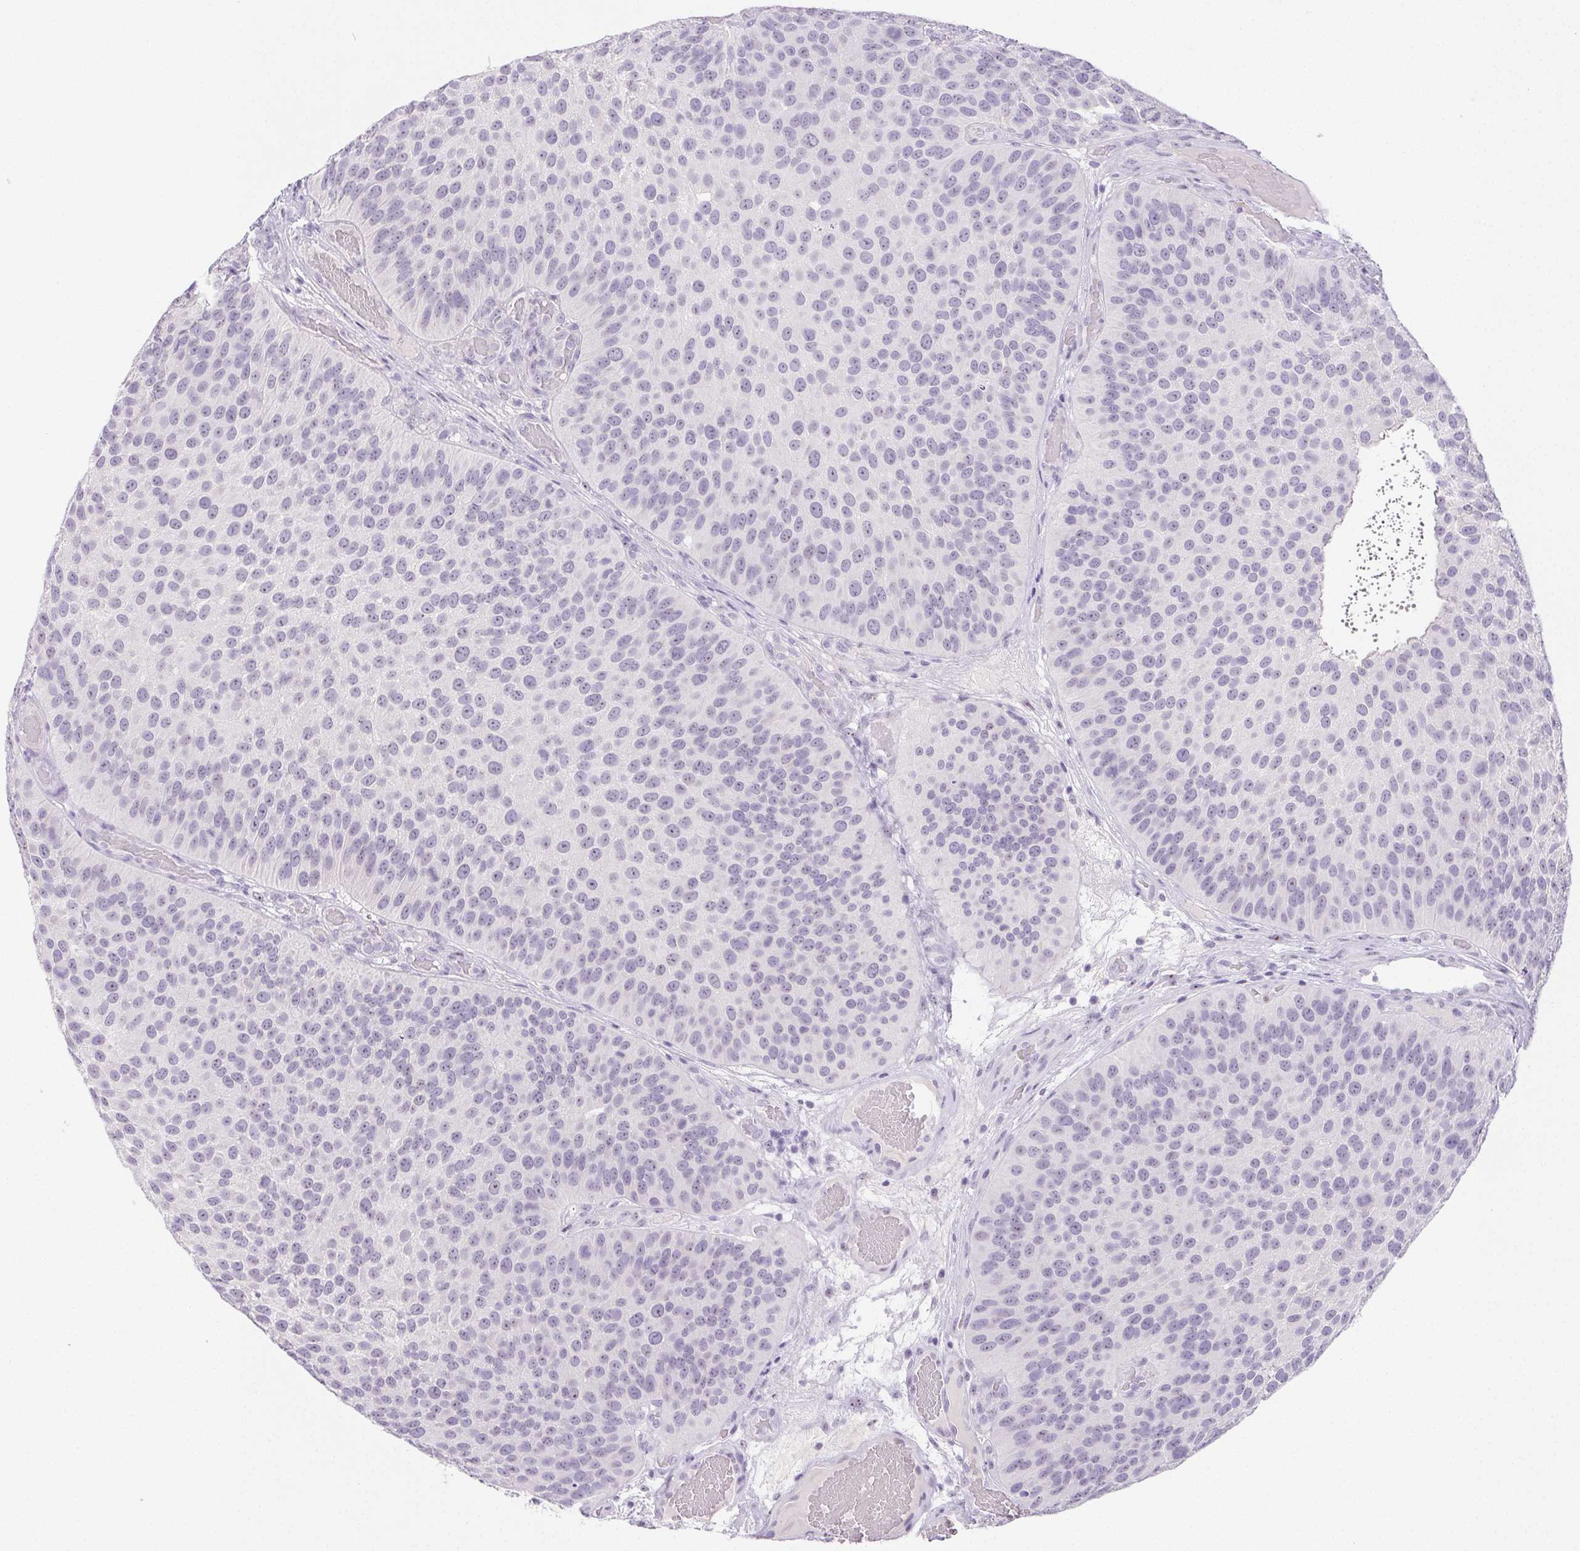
{"staining": {"intensity": "negative", "quantity": "none", "location": "none"}, "tissue": "urothelial cancer", "cell_type": "Tumor cells", "image_type": "cancer", "snomed": [{"axis": "morphology", "description": "Urothelial carcinoma, Low grade"}, {"axis": "topography", "description": "Urinary bladder"}], "caption": "Tumor cells show no significant protein staining in urothelial cancer.", "gene": "ST8SIA3", "patient": {"sex": "male", "age": 76}}